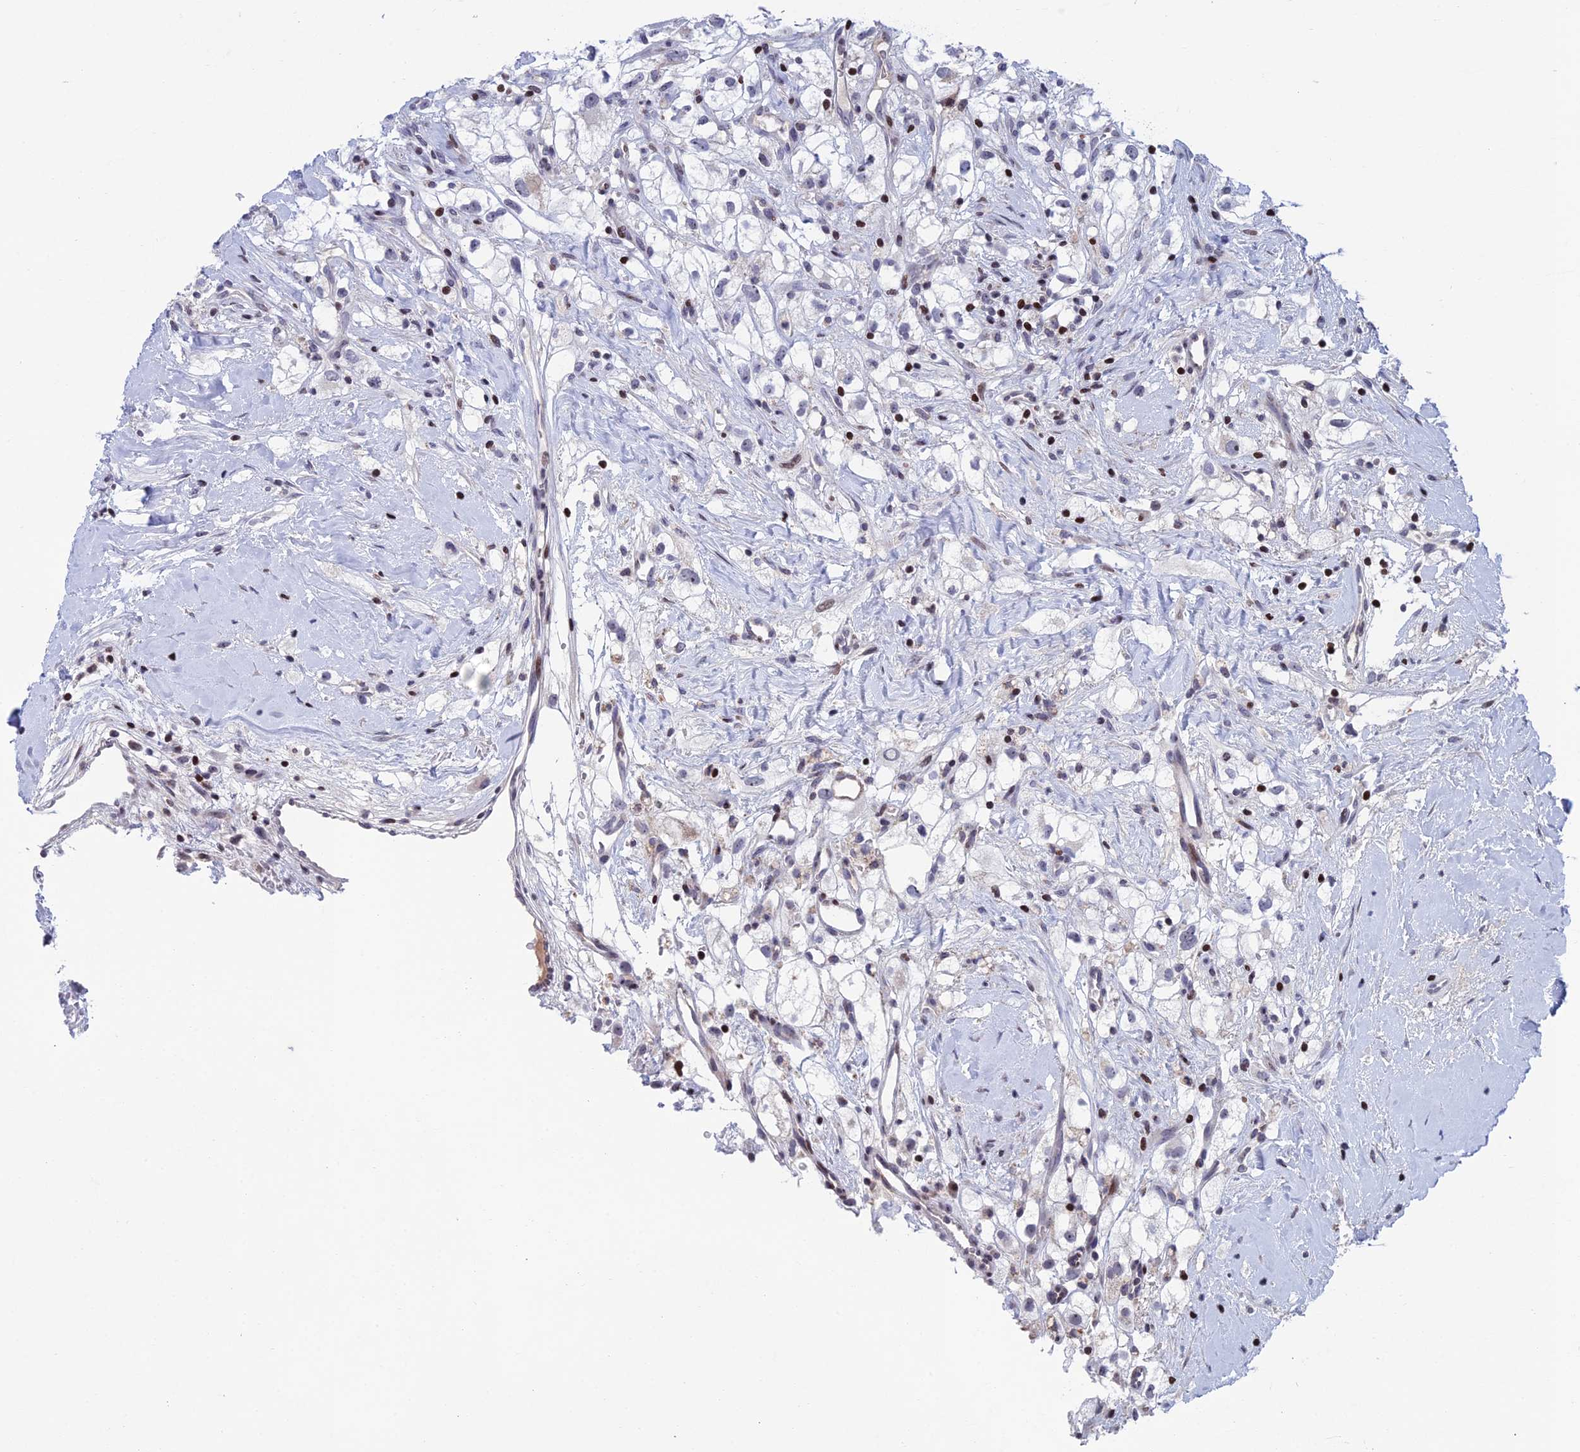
{"staining": {"intensity": "negative", "quantity": "none", "location": "none"}, "tissue": "renal cancer", "cell_type": "Tumor cells", "image_type": "cancer", "snomed": [{"axis": "morphology", "description": "Adenocarcinoma, NOS"}, {"axis": "topography", "description": "Kidney"}], "caption": "Micrograph shows no significant protein positivity in tumor cells of renal adenocarcinoma.", "gene": "AFF3", "patient": {"sex": "male", "age": 59}}